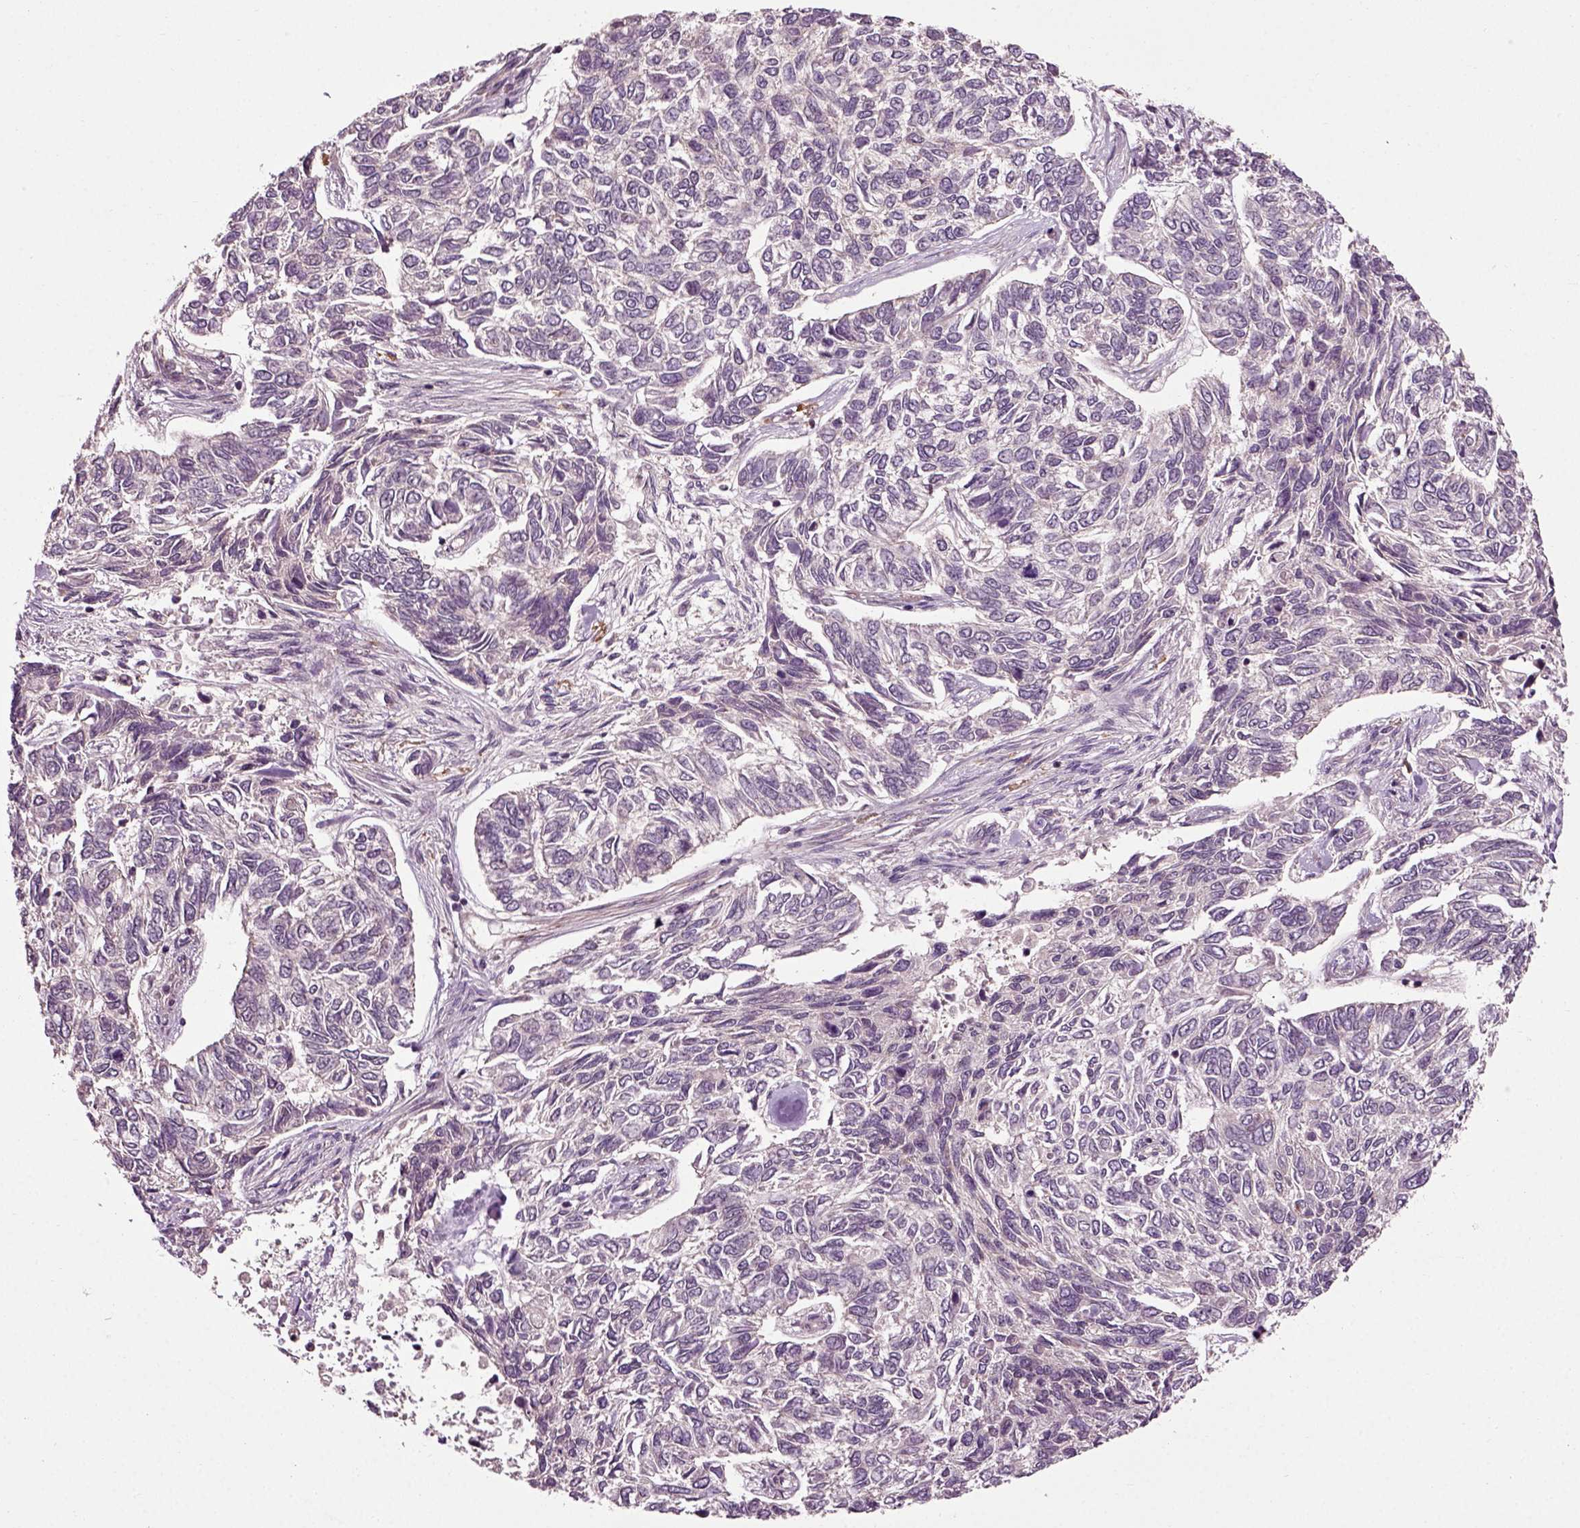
{"staining": {"intensity": "negative", "quantity": "none", "location": "none"}, "tissue": "skin cancer", "cell_type": "Tumor cells", "image_type": "cancer", "snomed": [{"axis": "morphology", "description": "Basal cell carcinoma"}, {"axis": "topography", "description": "Skin"}], "caption": "The immunohistochemistry photomicrograph has no significant staining in tumor cells of basal cell carcinoma (skin) tissue.", "gene": "PLCD3", "patient": {"sex": "female", "age": 65}}